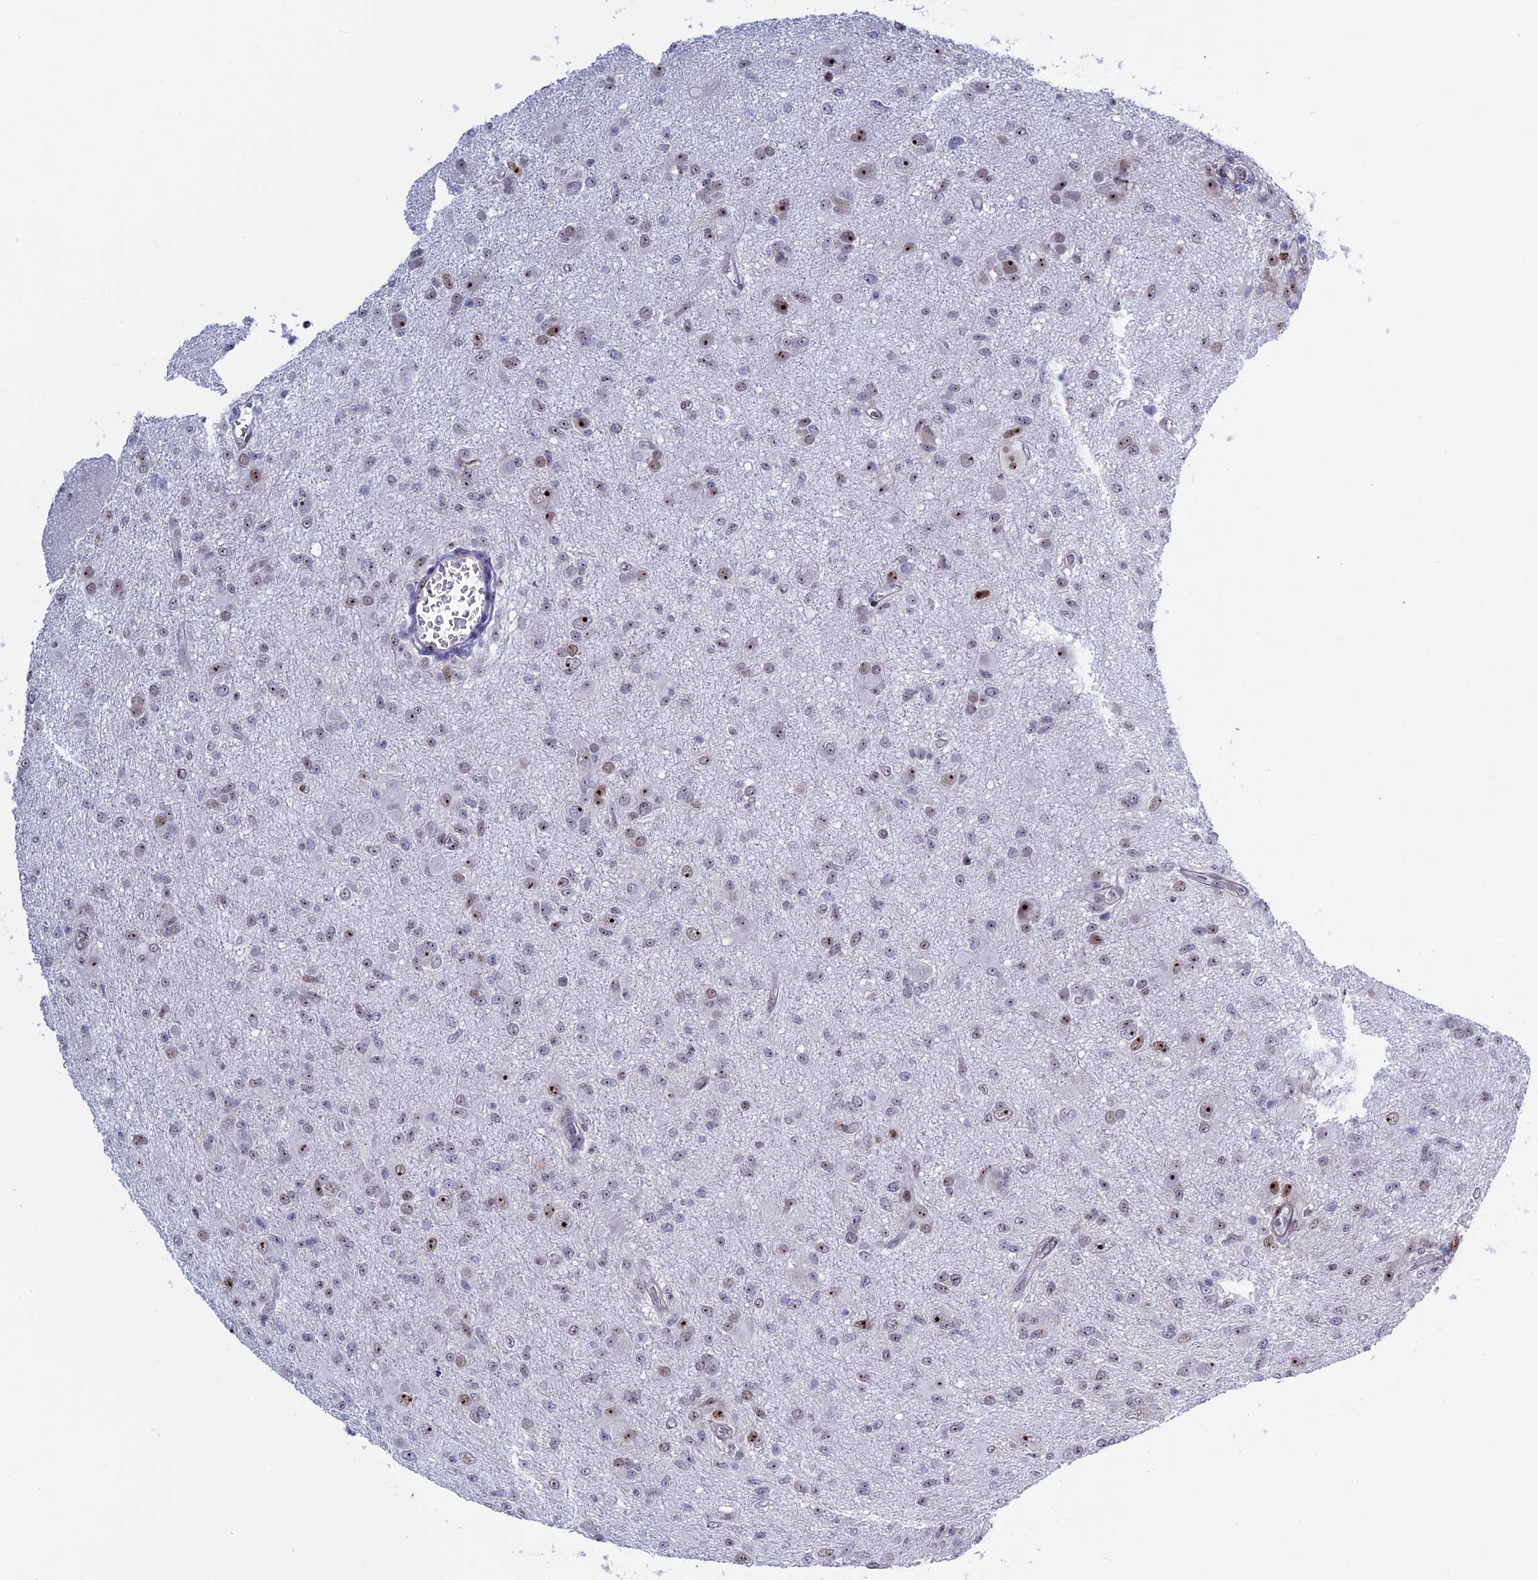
{"staining": {"intensity": "moderate", "quantity": "<25%", "location": "nuclear"}, "tissue": "glioma", "cell_type": "Tumor cells", "image_type": "cancer", "snomed": [{"axis": "morphology", "description": "Glioma, malignant, High grade"}, {"axis": "topography", "description": "Brain"}], "caption": "Protein expression analysis of malignant glioma (high-grade) shows moderate nuclear expression in about <25% of tumor cells.", "gene": "CCDC86", "patient": {"sex": "female", "age": 57}}